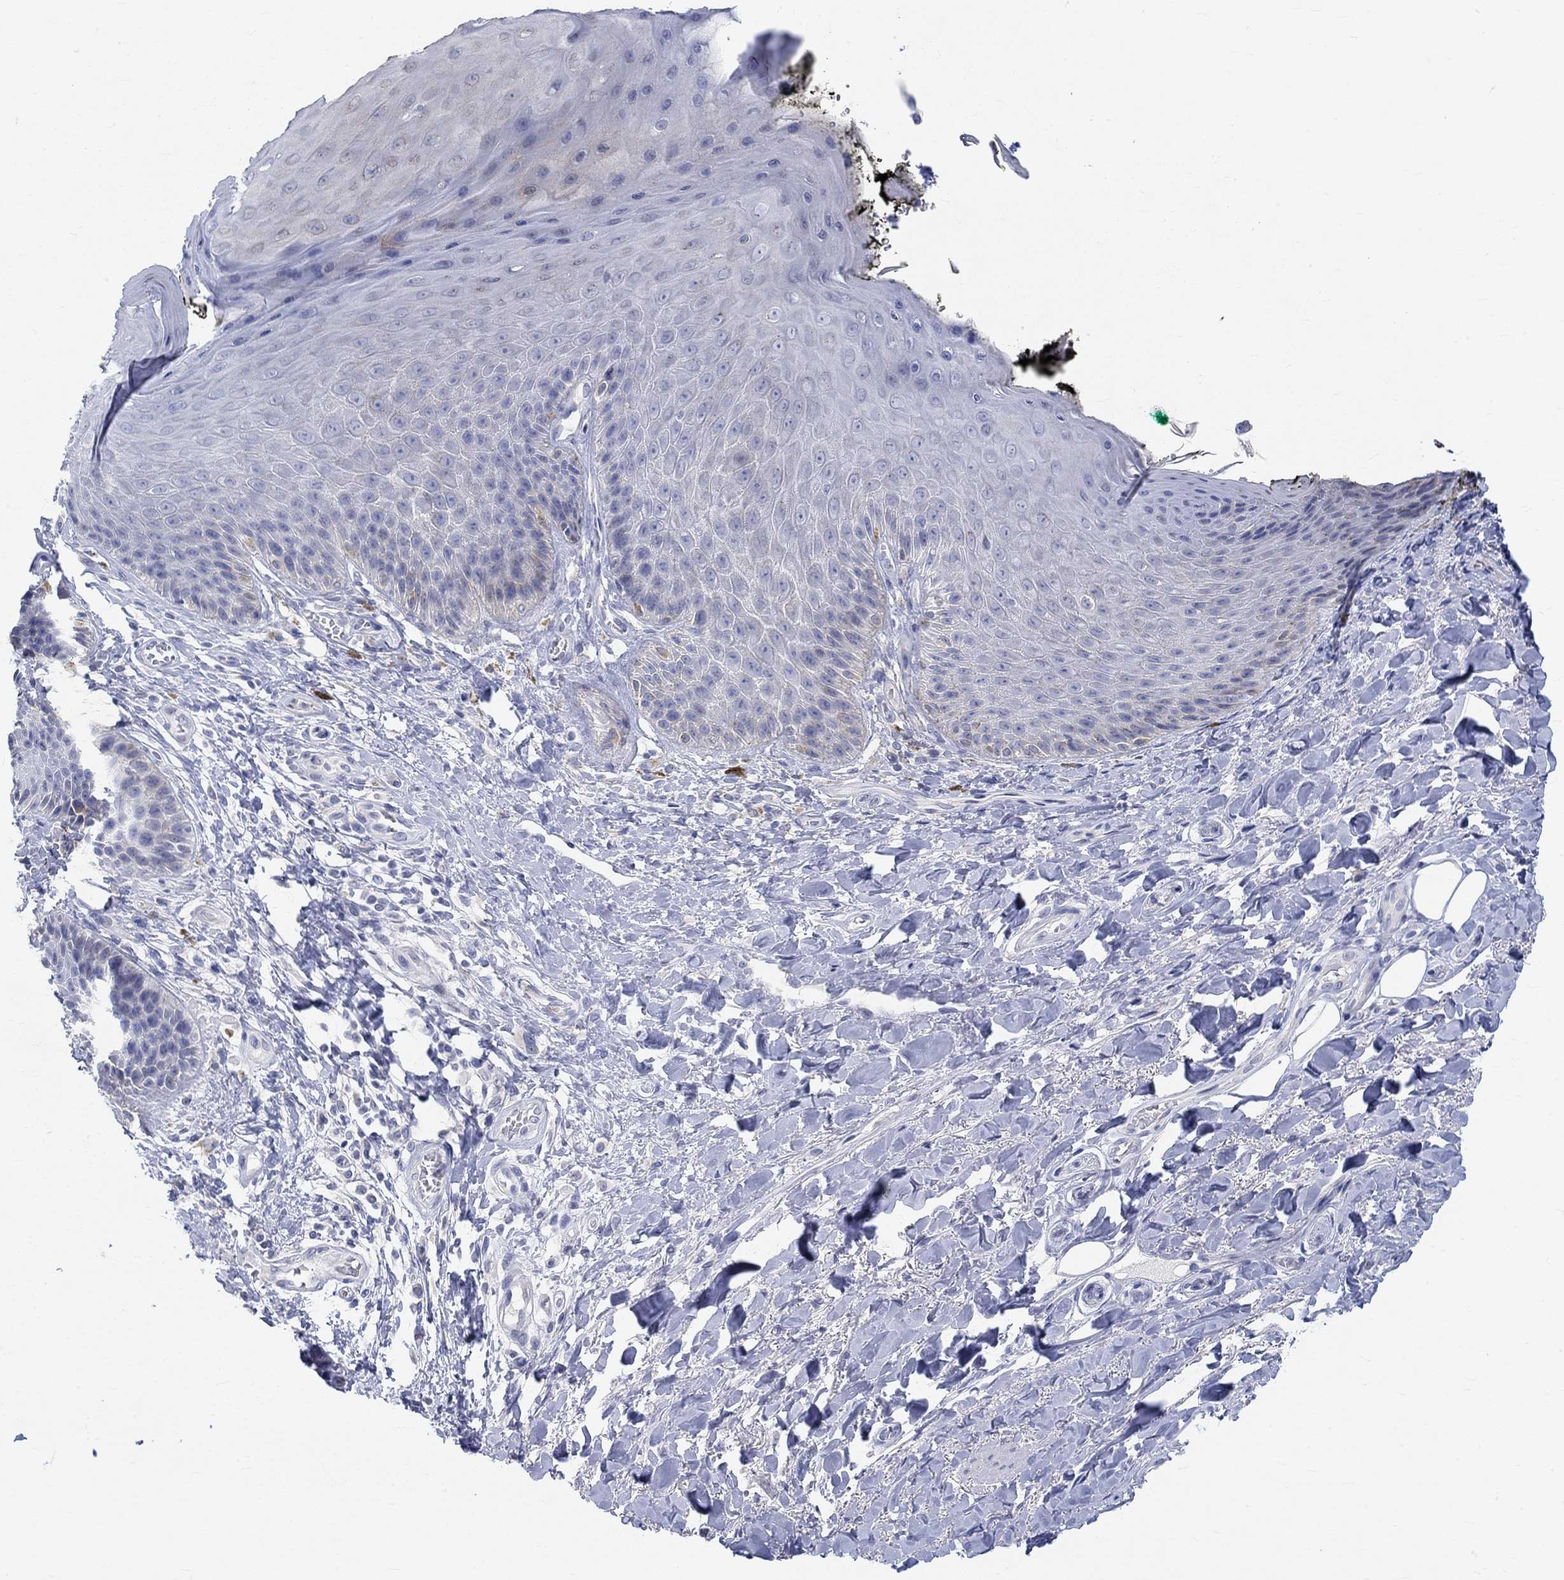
{"staining": {"intensity": "negative", "quantity": "none", "location": "none"}, "tissue": "skin", "cell_type": "Epidermal cells", "image_type": "normal", "snomed": [{"axis": "morphology", "description": "Normal tissue, NOS"}, {"axis": "topography", "description": "Anal"}, {"axis": "topography", "description": "Peripheral nerve tissue"}], "caption": "Immunohistochemistry (IHC) of benign human skin reveals no staining in epidermal cells.", "gene": "NAV3", "patient": {"sex": "male", "age": 53}}